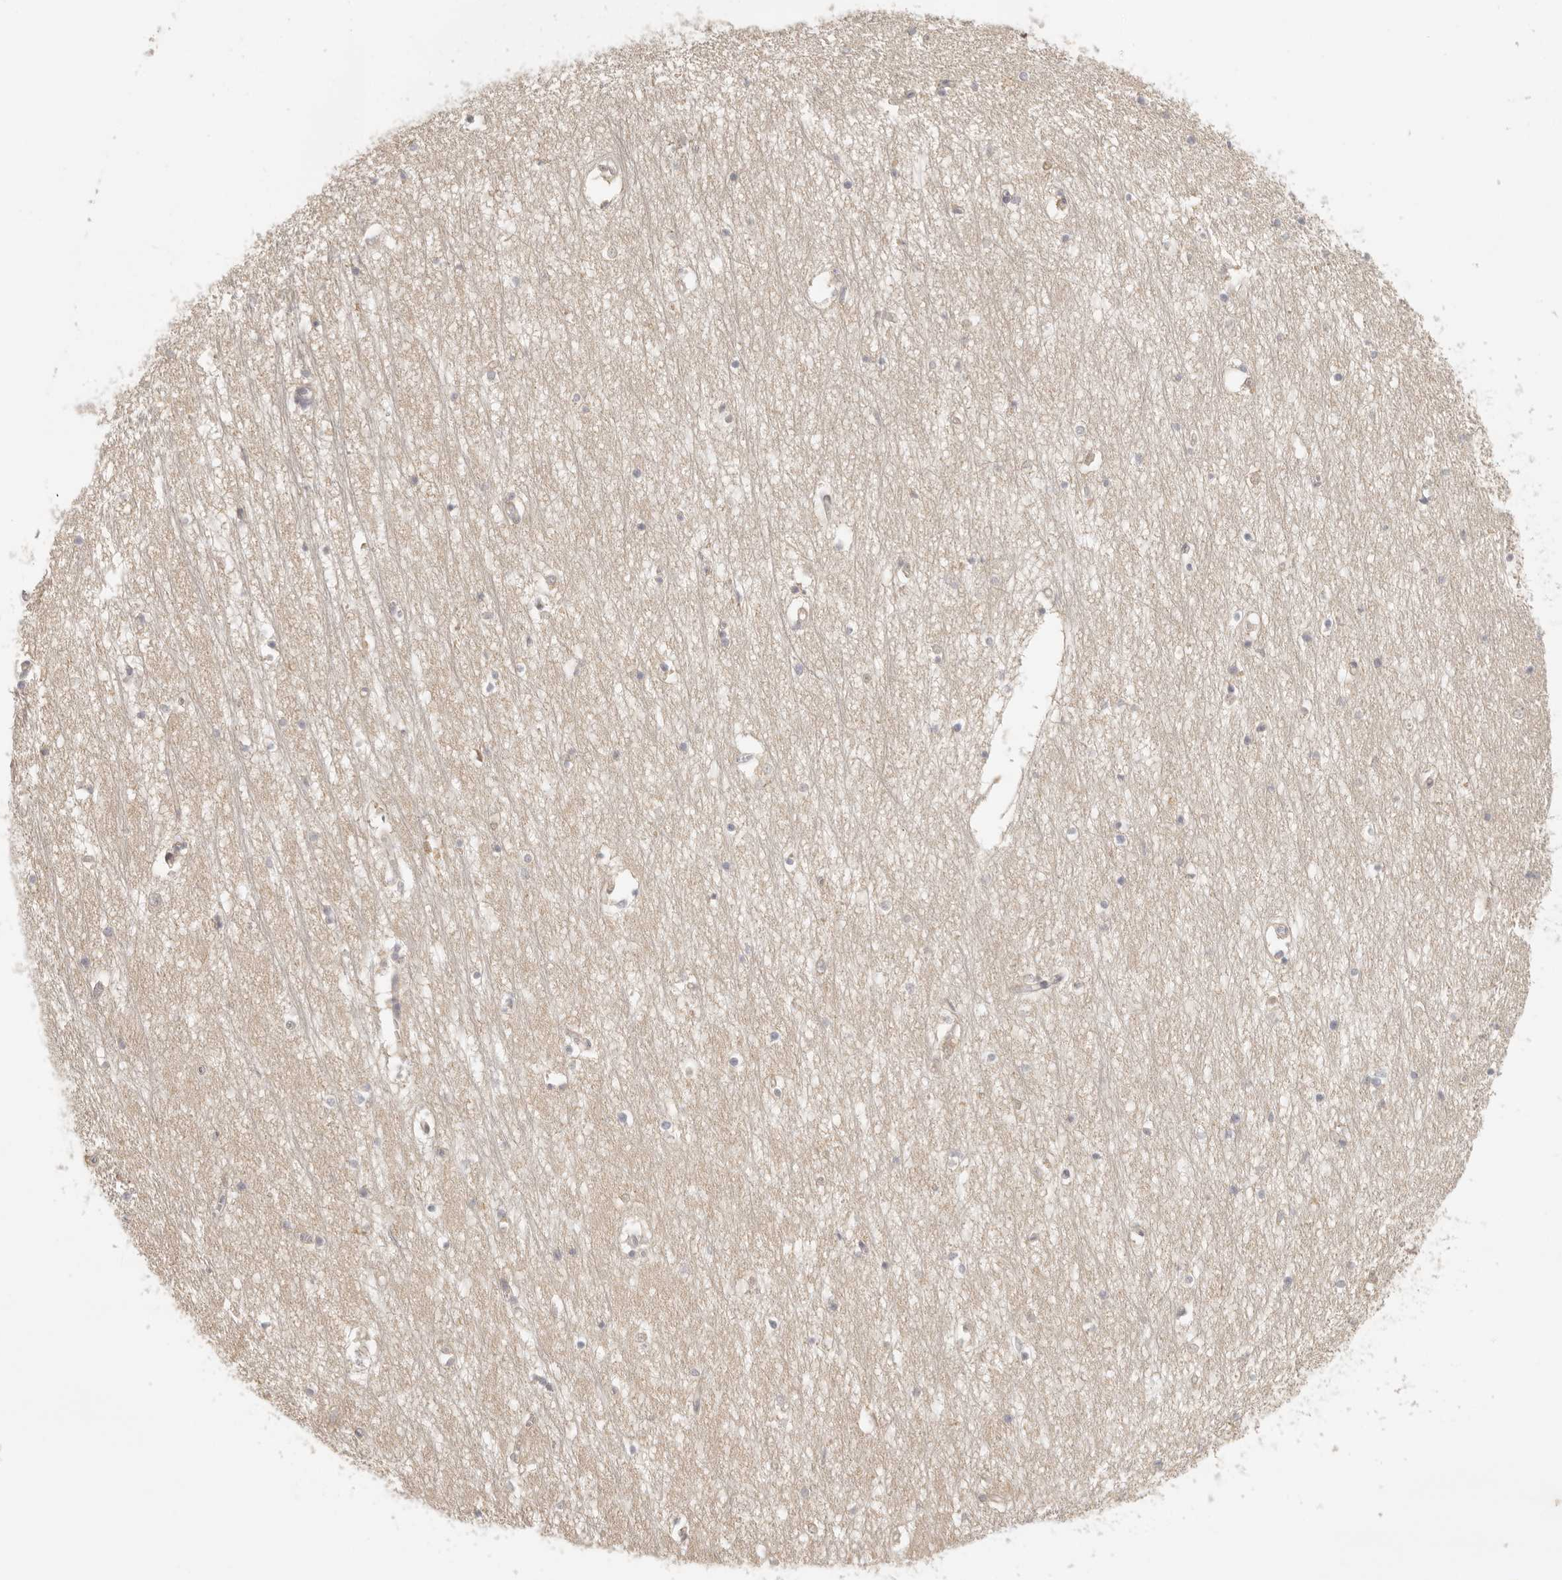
{"staining": {"intensity": "negative", "quantity": "none", "location": "none"}, "tissue": "hippocampus", "cell_type": "Glial cells", "image_type": "normal", "snomed": [{"axis": "morphology", "description": "Normal tissue, NOS"}, {"axis": "topography", "description": "Hippocampus"}], "caption": "High magnification brightfield microscopy of benign hippocampus stained with DAB (3,3'-diaminobenzidine) (brown) and counterstained with hematoxylin (blue): glial cells show no significant positivity.", "gene": "AHDC1", "patient": {"sex": "male", "age": 70}}